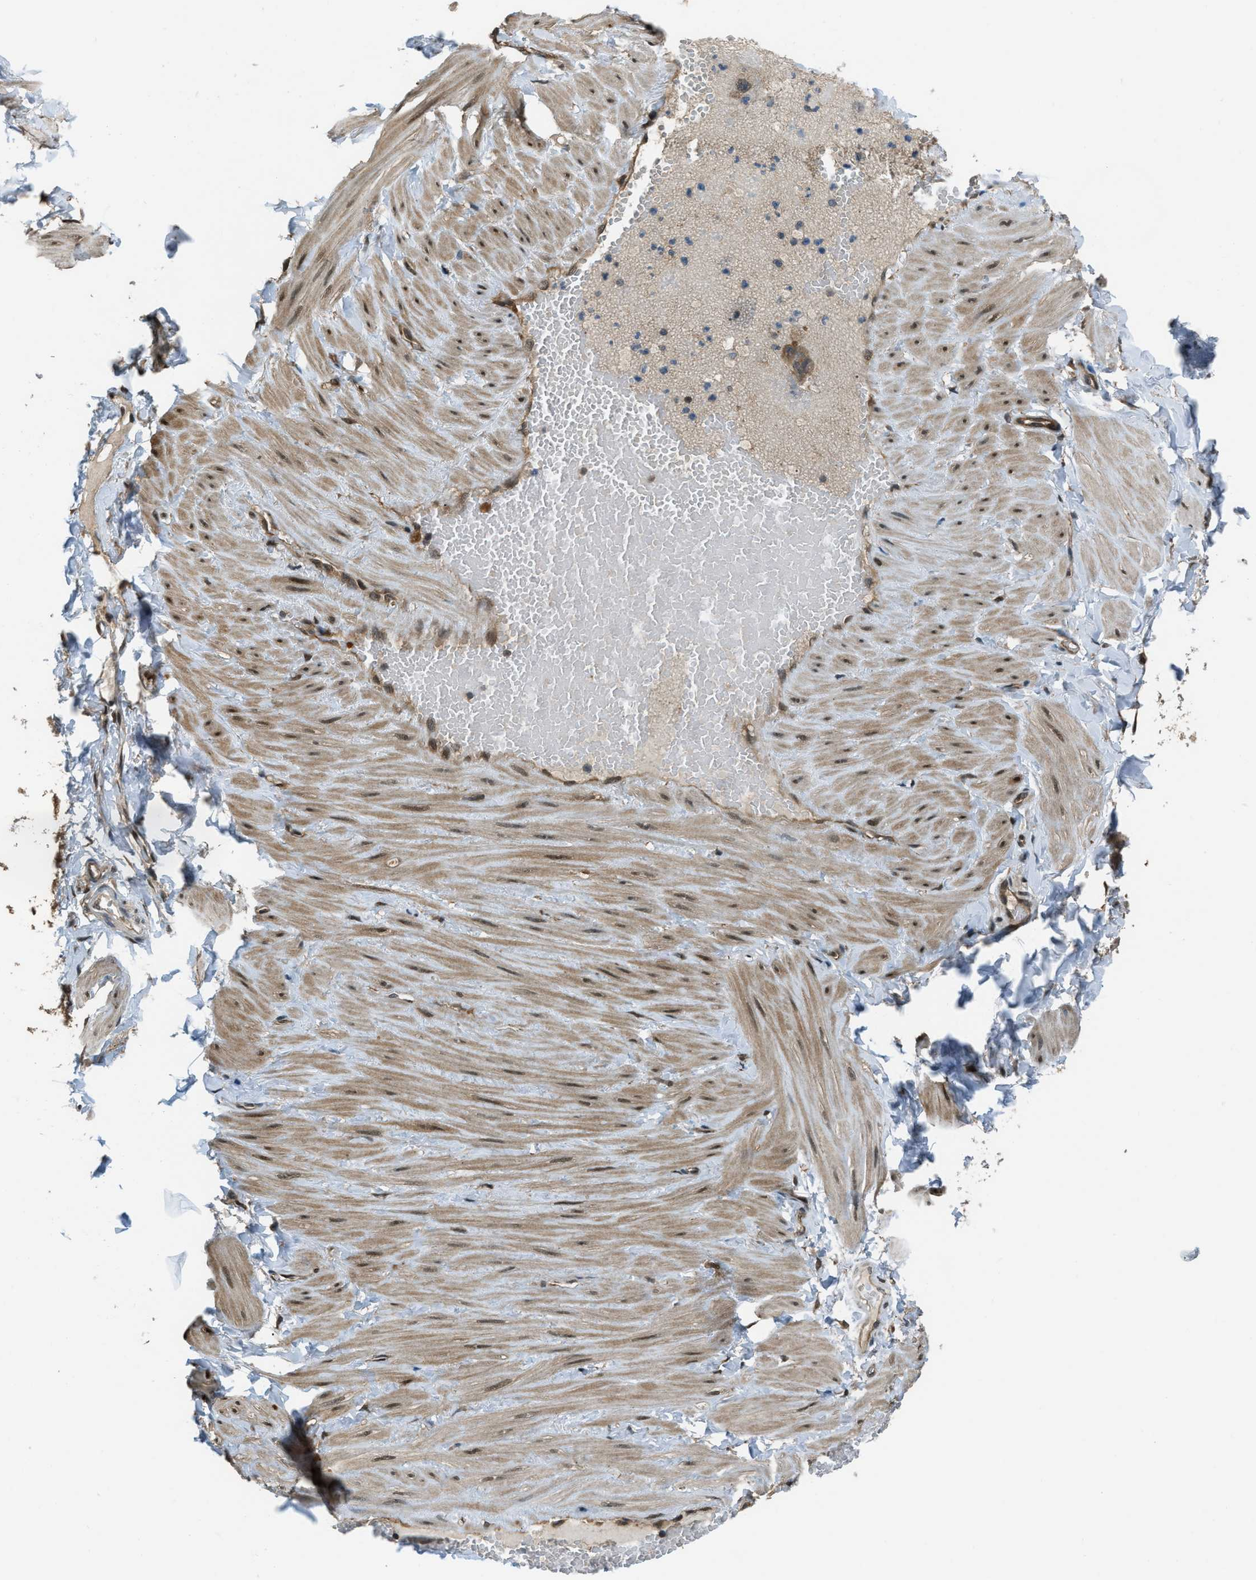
{"staining": {"intensity": "moderate", "quantity": "25%-75%", "location": "cytoplasmic/membranous"}, "tissue": "adipose tissue", "cell_type": "Adipocytes", "image_type": "normal", "snomed": [{"axis": "morphology", "description": "Normal tissue, NOS"}, {"axis": "topography", "description": "Adipose tissue"}, {"axis": "topography", "description": "Vascular tissue"}, {"axis": "topography", "description": "Peripheral nerve tissue"}], "caption": "IHC photomicrograph of benign adipose tissue: human adipose tissue stained using immunohistochemistry demonstrates medium levels of moderate protein expression localized specifically in the cytoplasmic/membranous of adipocytes, appearing as a cytoplasmic/membranous brown color.", "gene": "NUDCD3", "patient": {"sex": "male", "age": 25}}